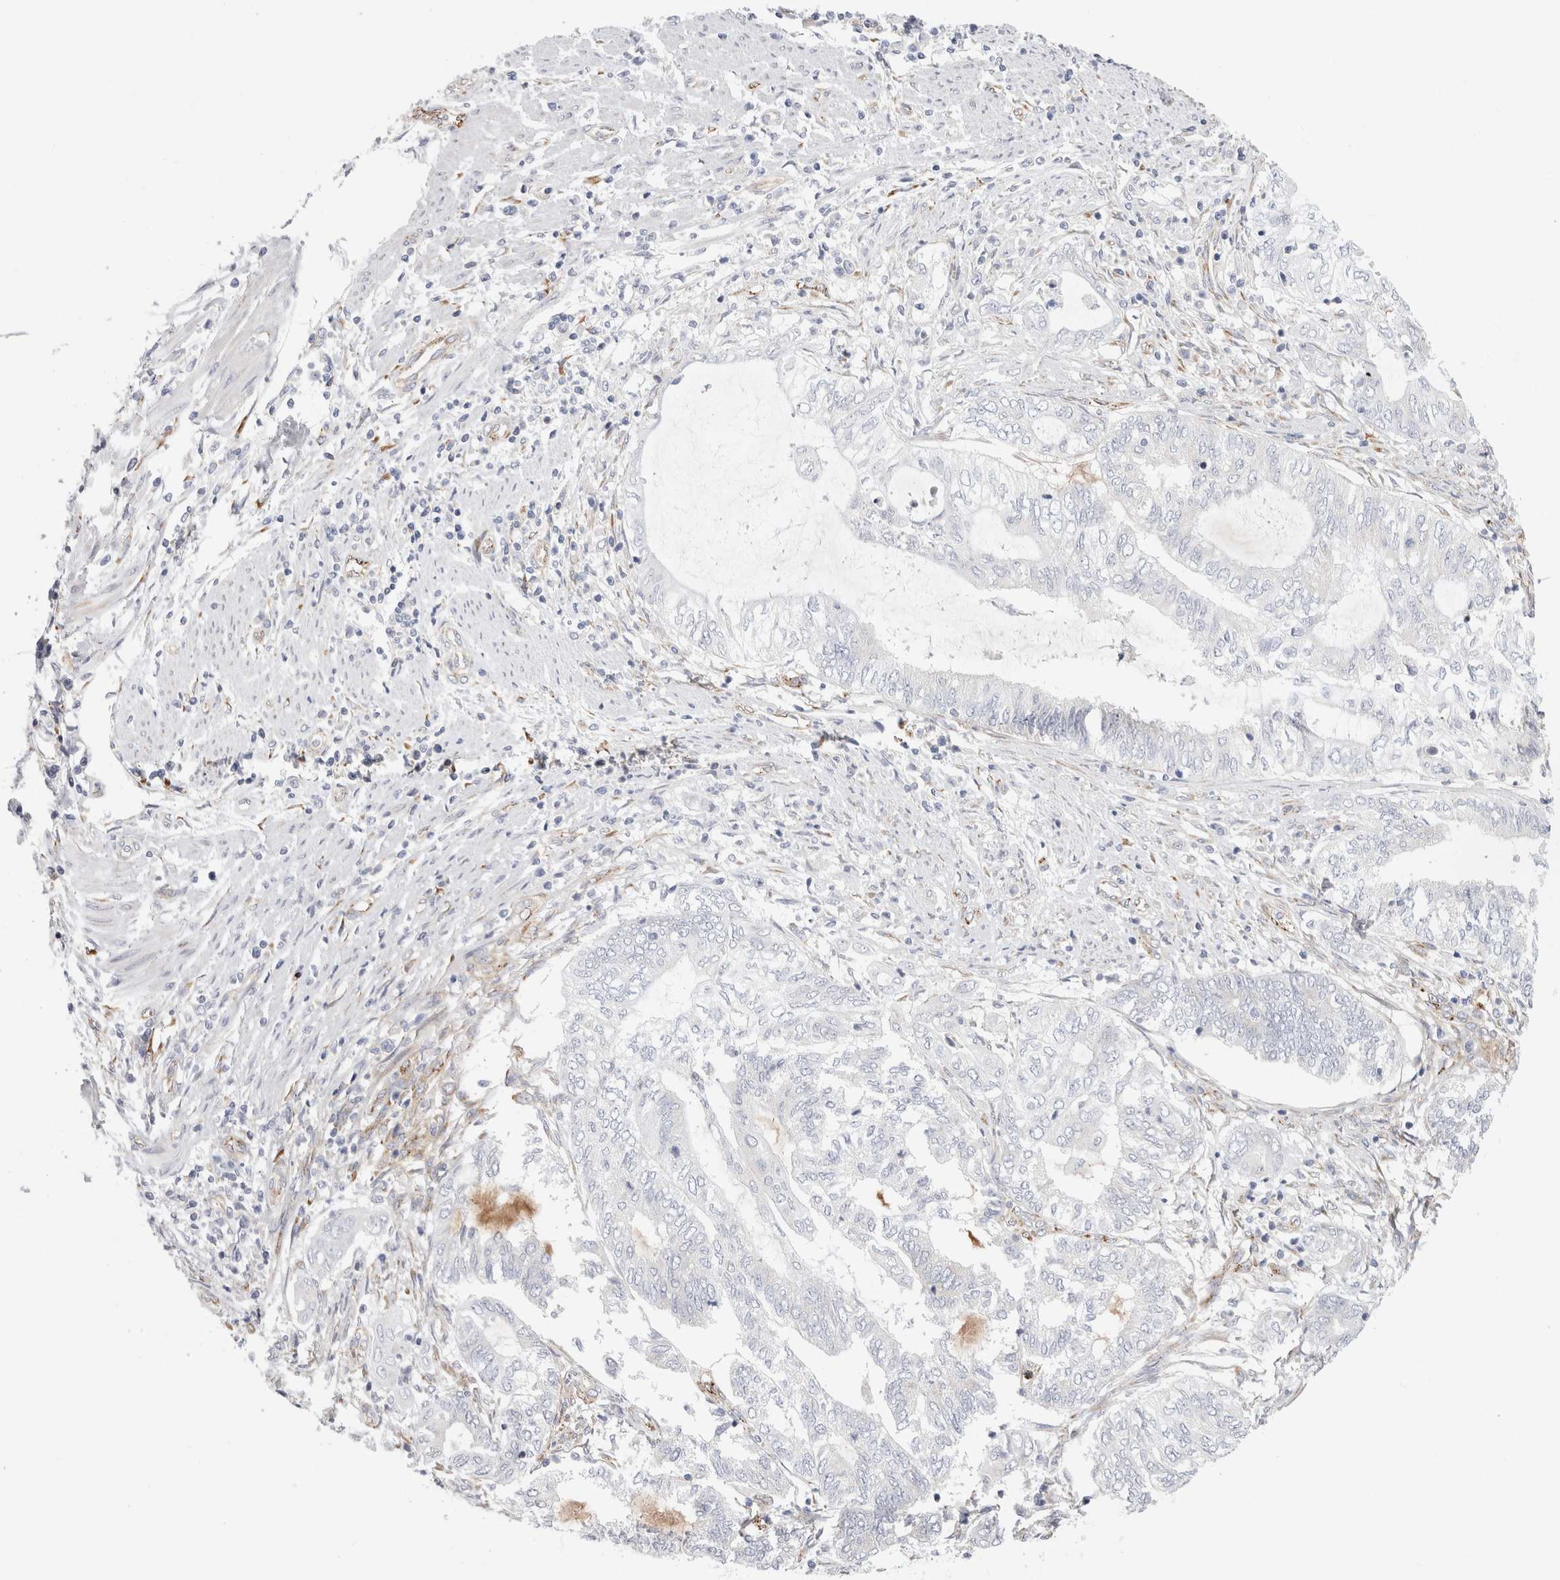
{"staining": {"intensity": "negative", "quantity": "none", "location": "none"}, "tissue": "endometrial cancer", "cell_type": "Tumor cells", "image_type": "cancer", "snomed": [{"axis": "morphology", "description": "Adenocarcinoma, NOS"}, {"axis": "topography", "description": "Uterus"}, {"axis": "topography", "description": "Endometrium"}], "caption": "Immunohistochemistry (IHC) photomicrograph of neoplastic tissue: human endometrial cancer stained with DAB (3,3'-diaminobenzidine) reveals no significant protein positivity in tumor cells.", "gene": "CNPY4", "patient": {"sex": "female", "age": 70}}